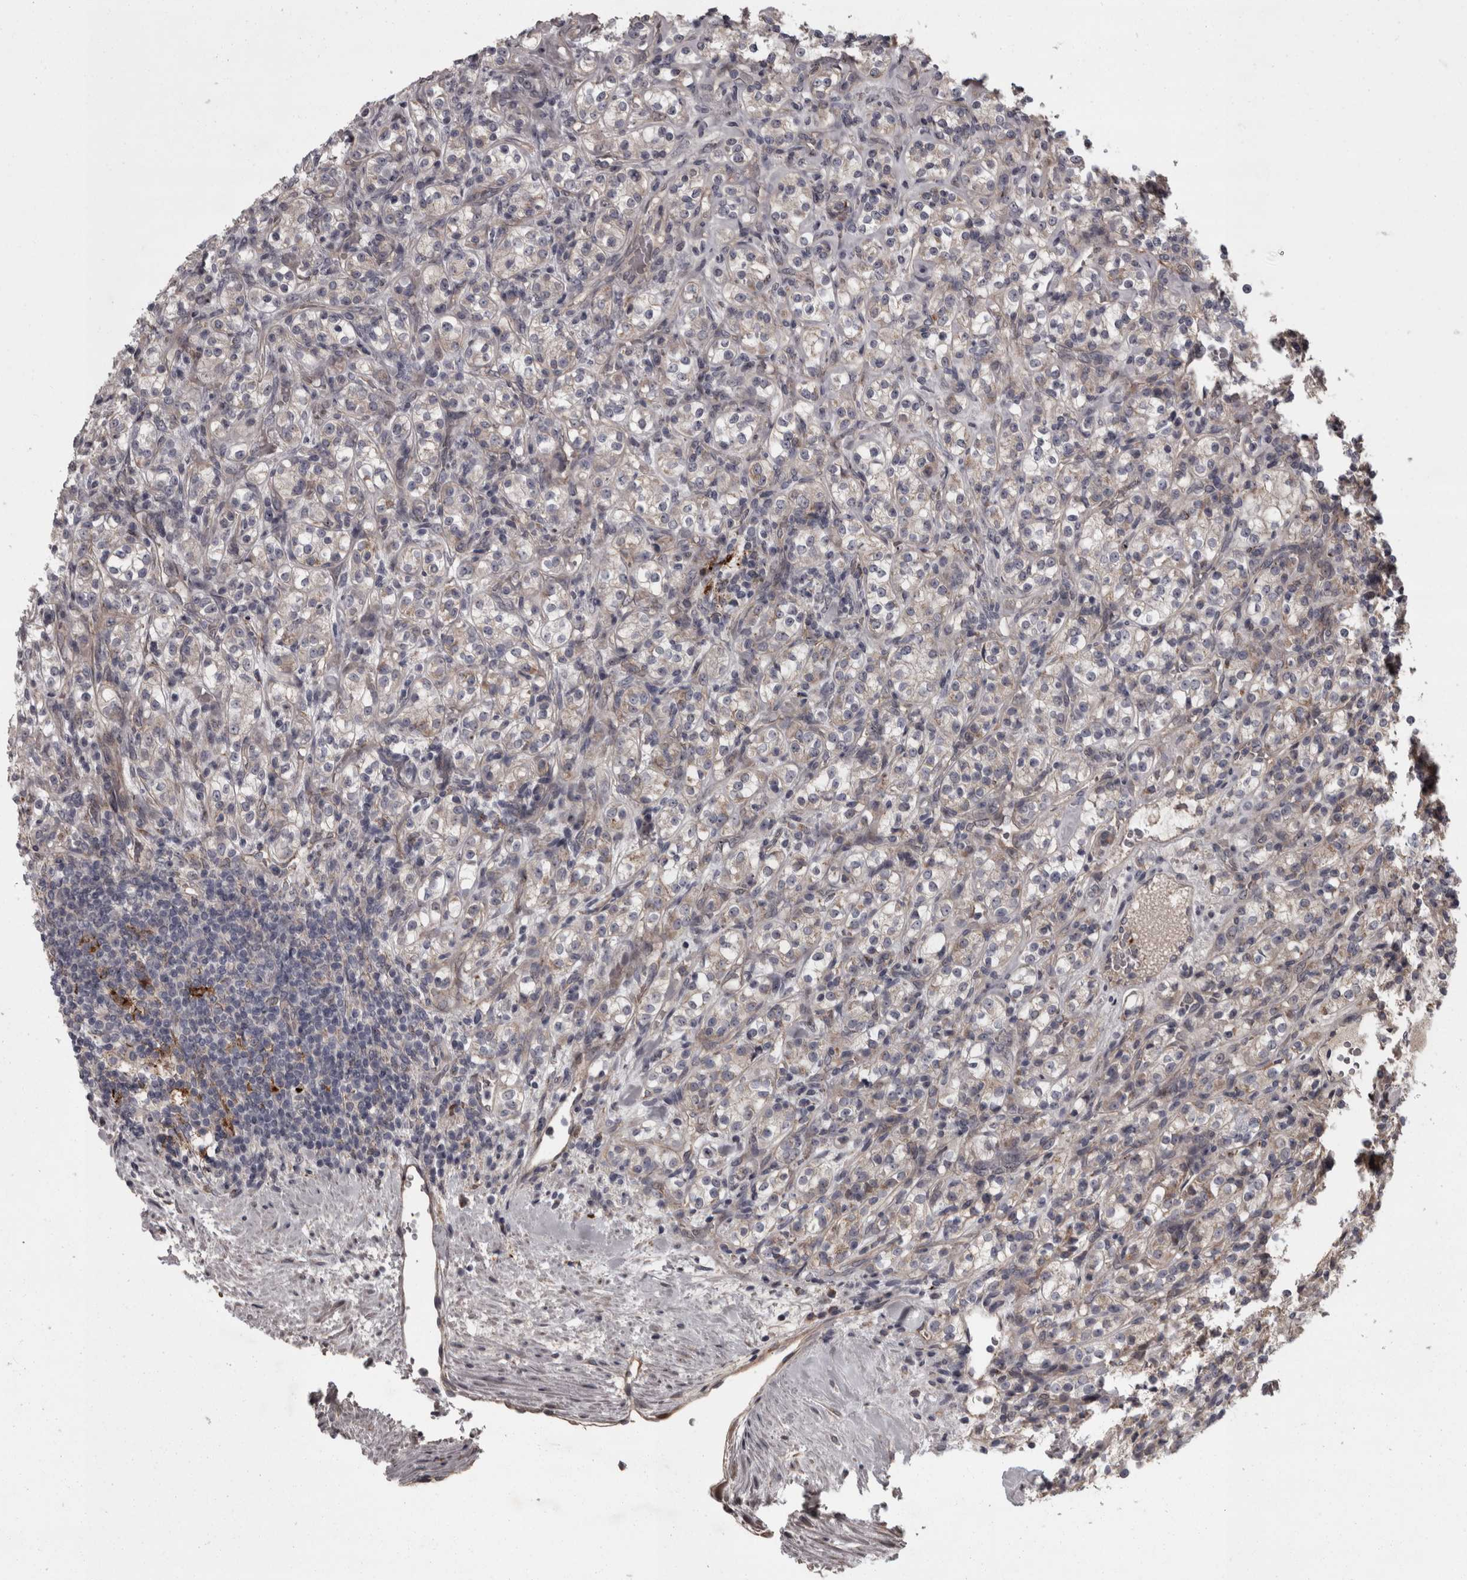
{"staining": {"intensity": "negative", "quantity": "none", "location": "none"}, "tissue": "renal cancer", "cell_type": "Tumor cells", "image_type": "cancer", "snomed": [{"axis": "morphology", "description": "Adenocarcinoma, NOS"}, {"axis": "topography", "description": "Kidney"}], "caption": "Immunohistochemical staining of human renal cancer (adenocarcinoma) displays no significant staining in tumor cells.", "gene": "PCDH17", "patient": {"sex": "male", "age": 77}}